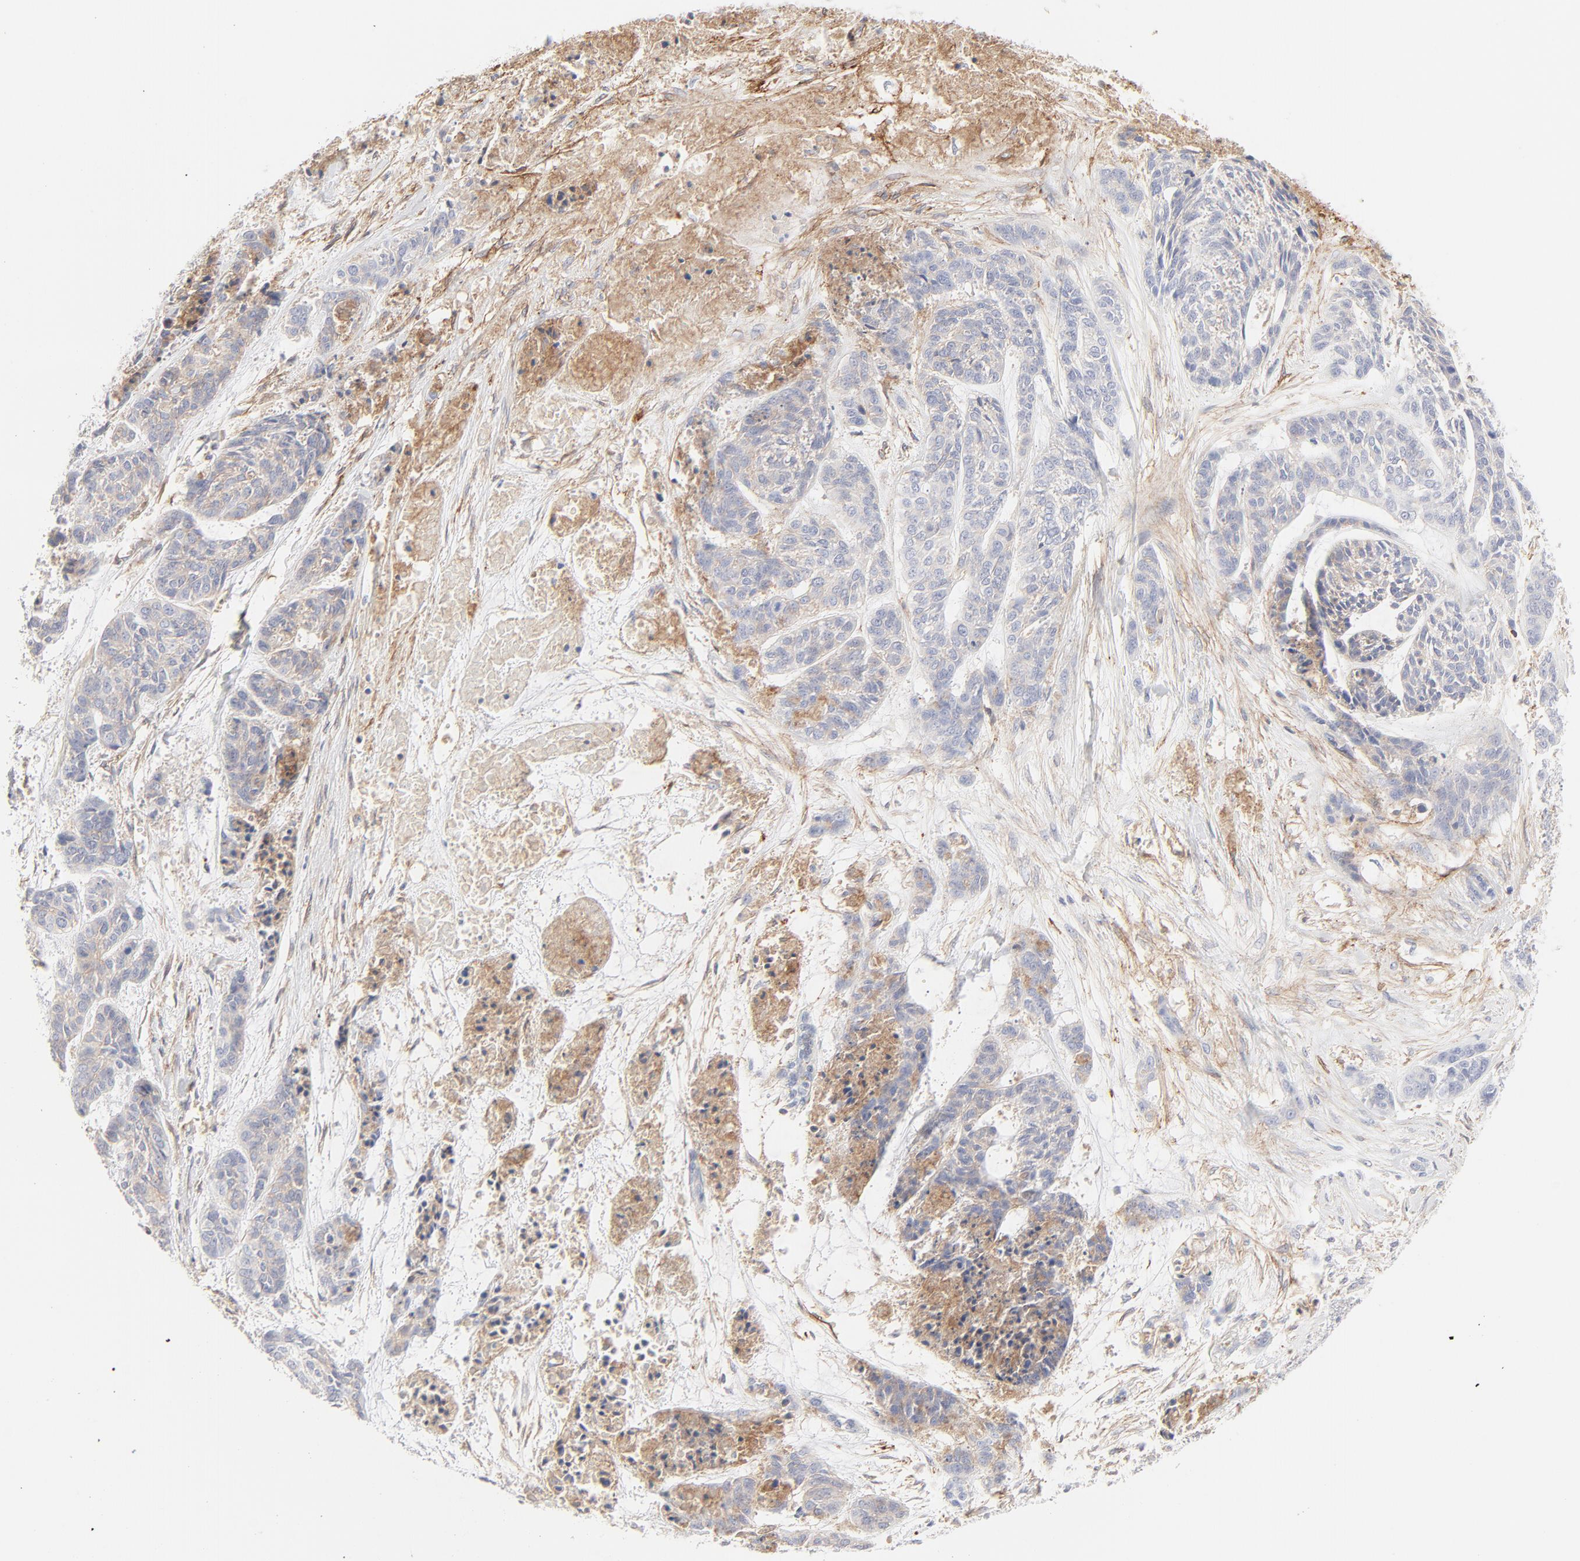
{"staining": {"intensity": "negative", "quantity": "none", "location": "none"}, "tissue": "skin cancer", "cell_type": "Tumor cells", "image_type": "cancer", "snomed": [{"axis": "morphology", "description": "Basal cell carcinoma"}, {"axis": "topography", "description": "Skin"}], "caption": "Immunohistochemistry histopathology image of human basal cell carcinoma (skin) stained for a protein (brown), which reveals no staining in tumor cells. Brightfield microscopy of immunohistochemistry stained with DAB (brown) and hematoxylin (blue), captured at high magnification.", "gene": "ITGA5", "patient": {"sex": "female", "age": 64}}